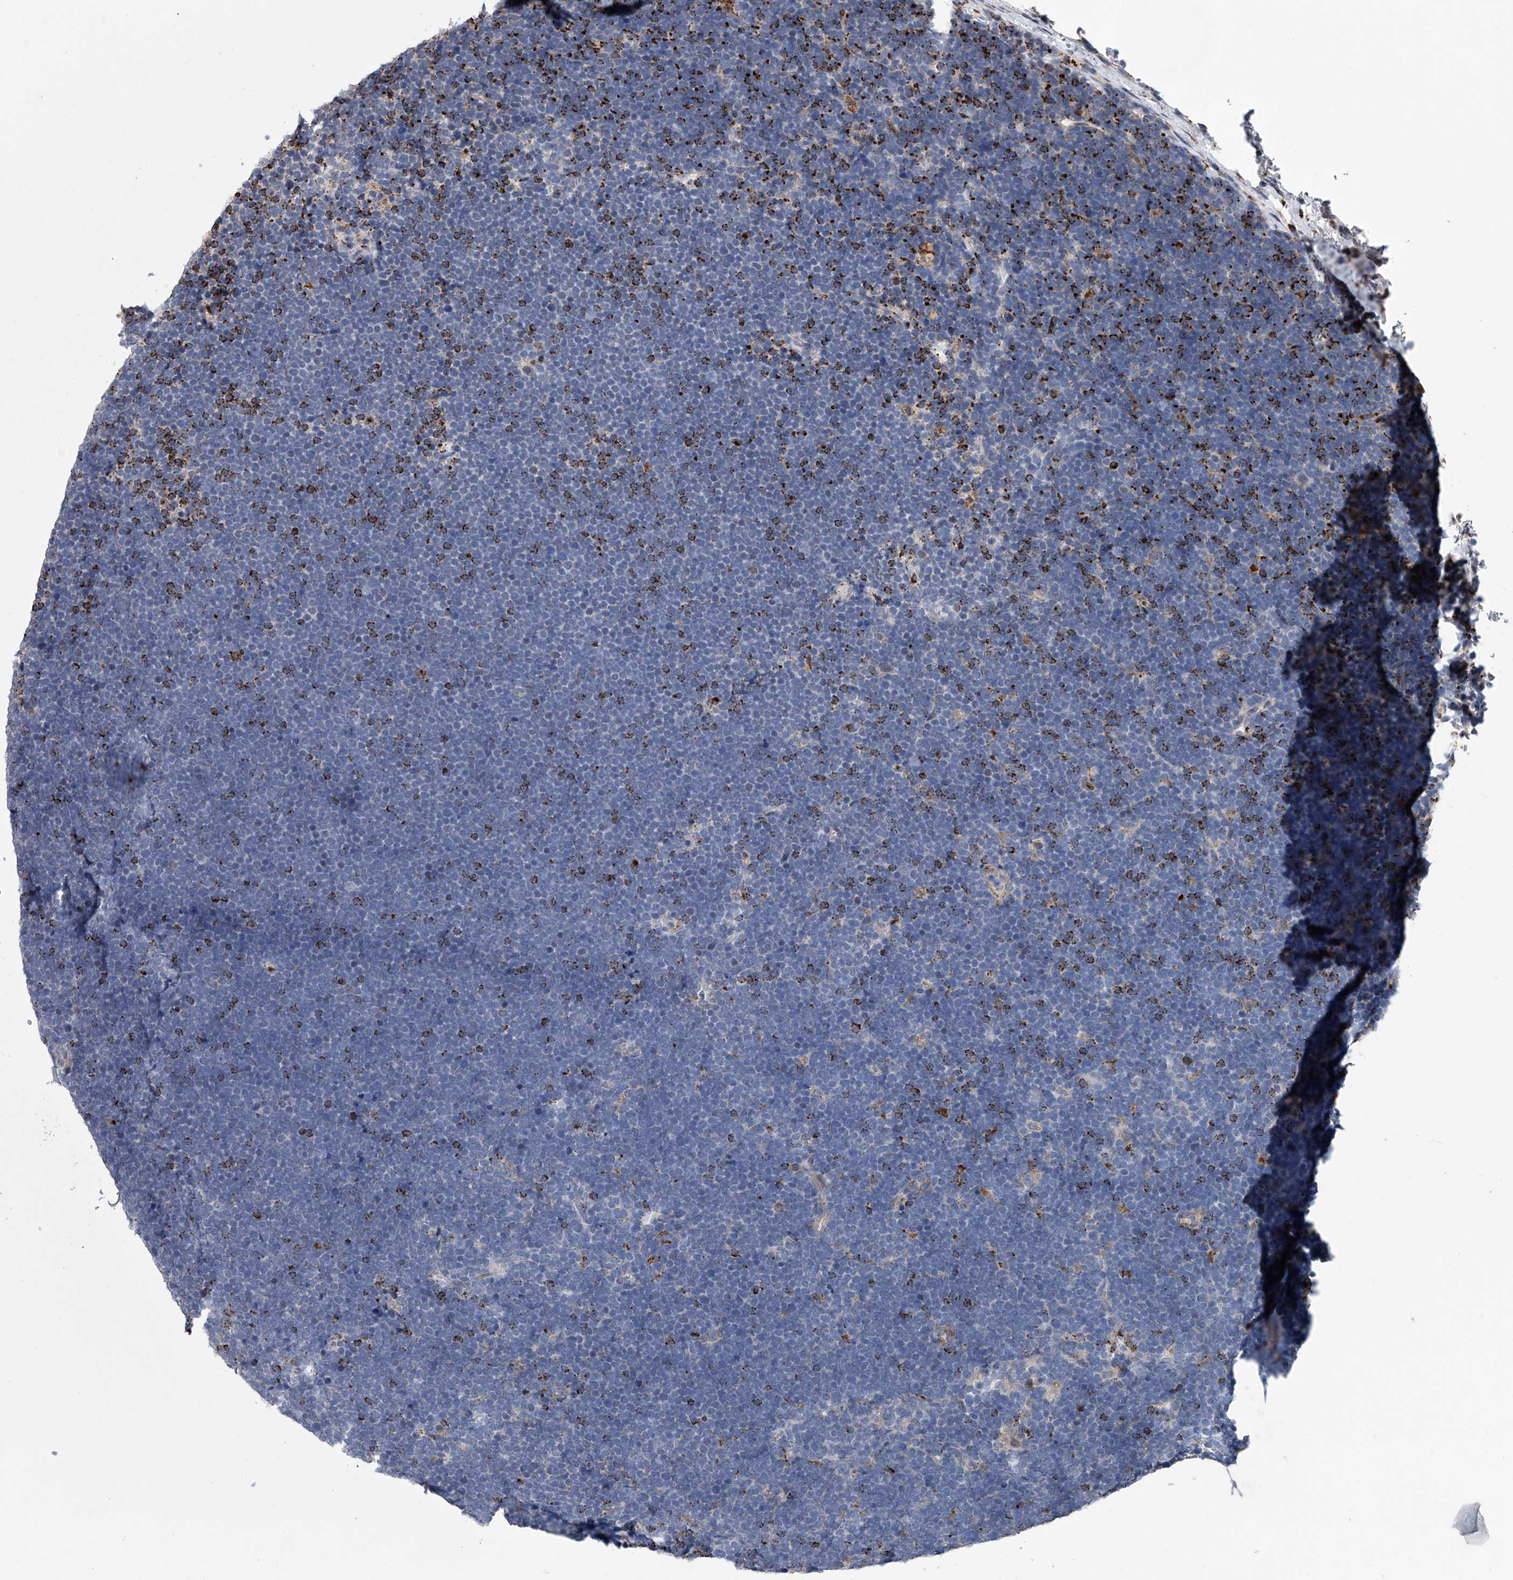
{"staining": {"intensity": "negative", "quantity": "none", "location": "none"}, "tissue": "lymphoma", "cell_type": "Tumor cells", "image_type": "cancer", "snomed": [{"axis": "morphology", "description": "Malignant lymphoma, non-Hodgkin's type, High grade"}, {"axis": "topography", "description": "Lymph node"}], "caption": "High power microscopy photomicrograph of an IHC micrograph of high-grade malignant lymphoma, non-Hodgkin's type, revealing no significant expression in tumor cells.", "gene": "TRIM8", "patient": {"sex": "male", "age": 13}}